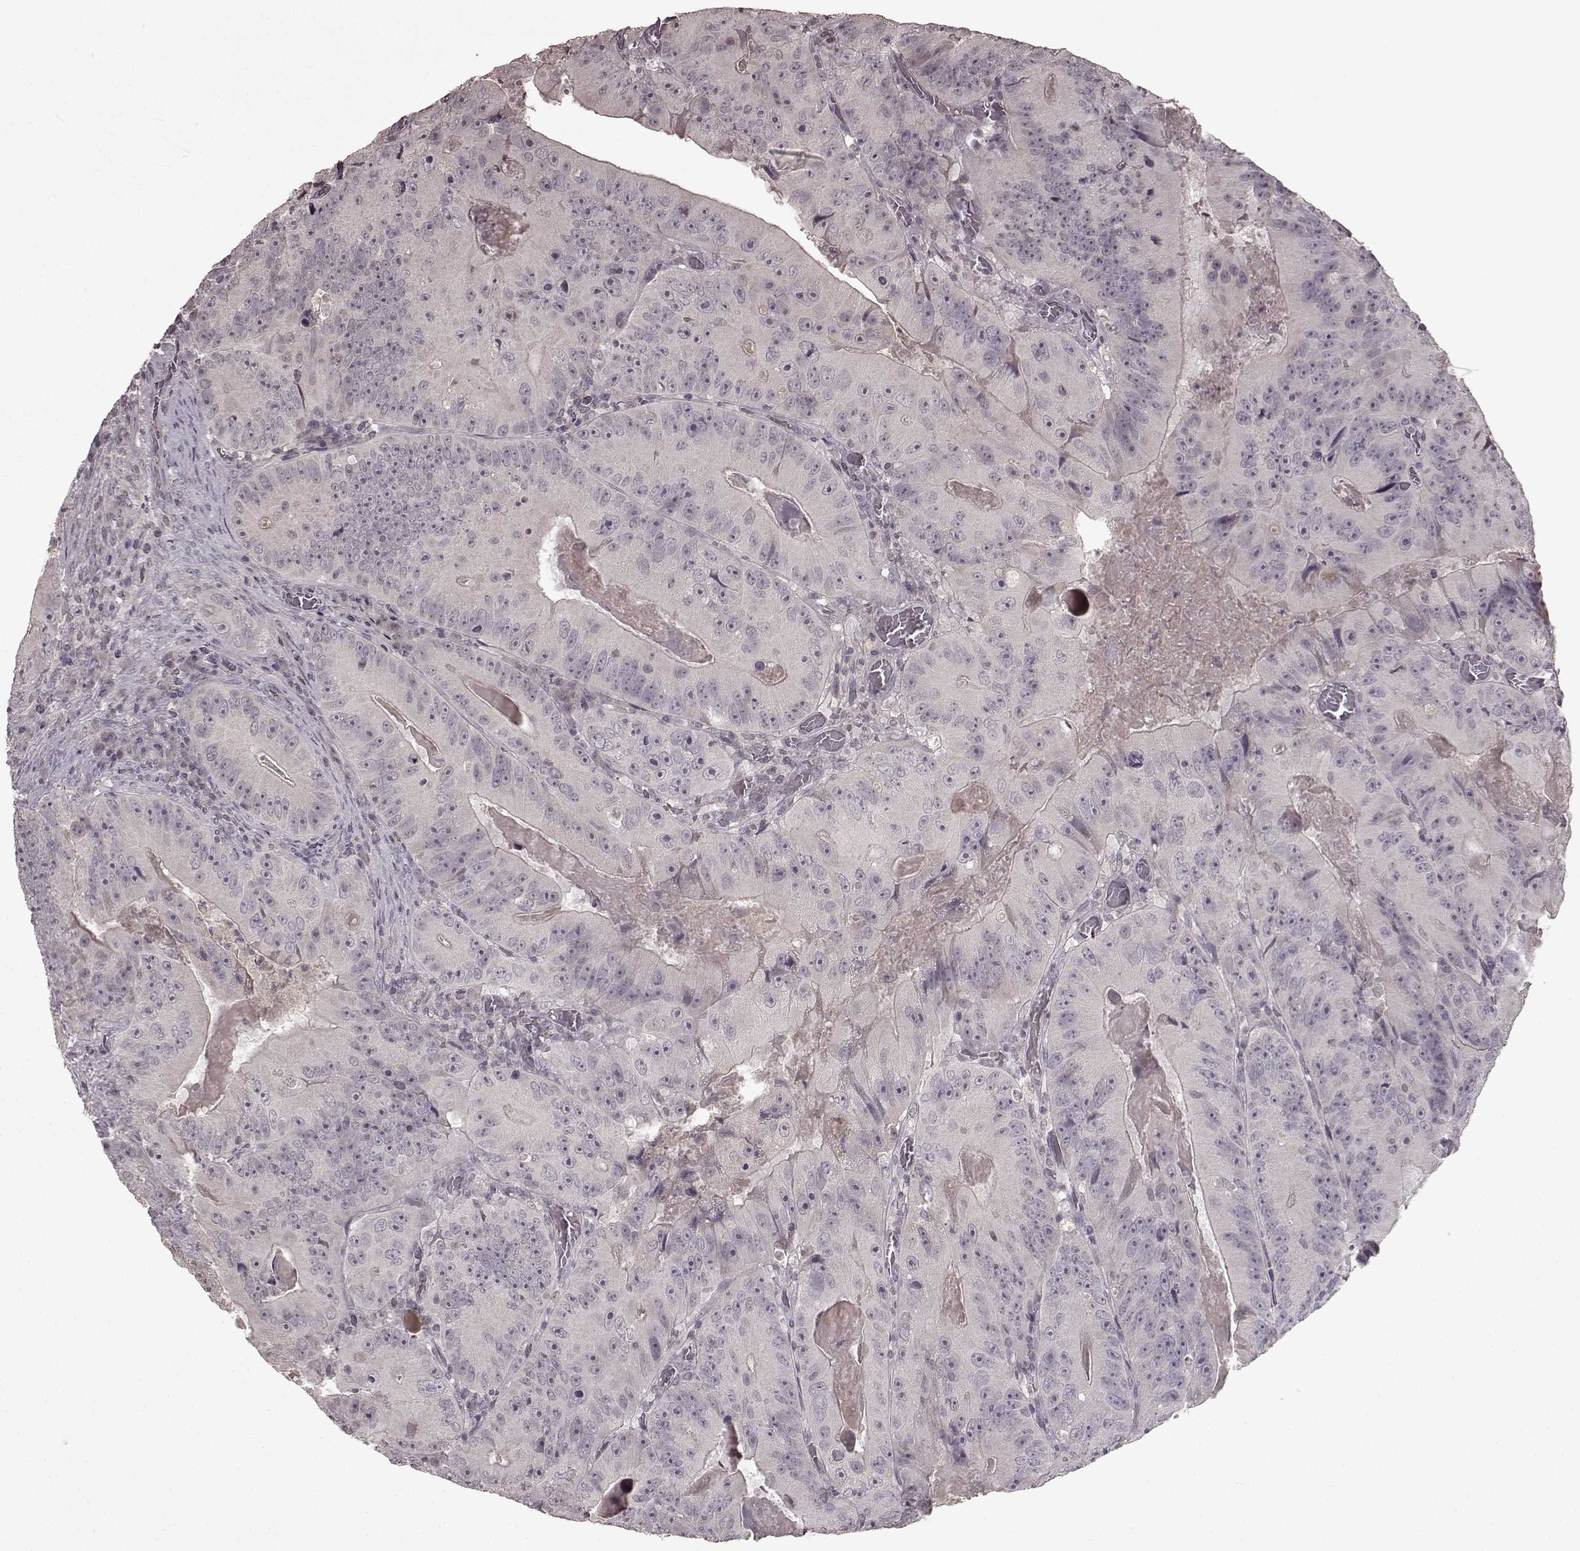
{"staining": {"intensity": "negative", "quantity": "none", "location": "none"}, "tissue": "colorectal cancer", "cell_type": "Tumor cells", "image_type": "cancer", "snomed": [{"axis": "morphology", "description": "Adenocarcinoma, NOS"}, {"axis": "topography", "description": "Colon"}], "caption": "Immunohistochemical staining of colorectal cancer displays no significant positivity in tumor cells.", "gene": "LHB", "patient": {"sex": "female", "age": 86}}